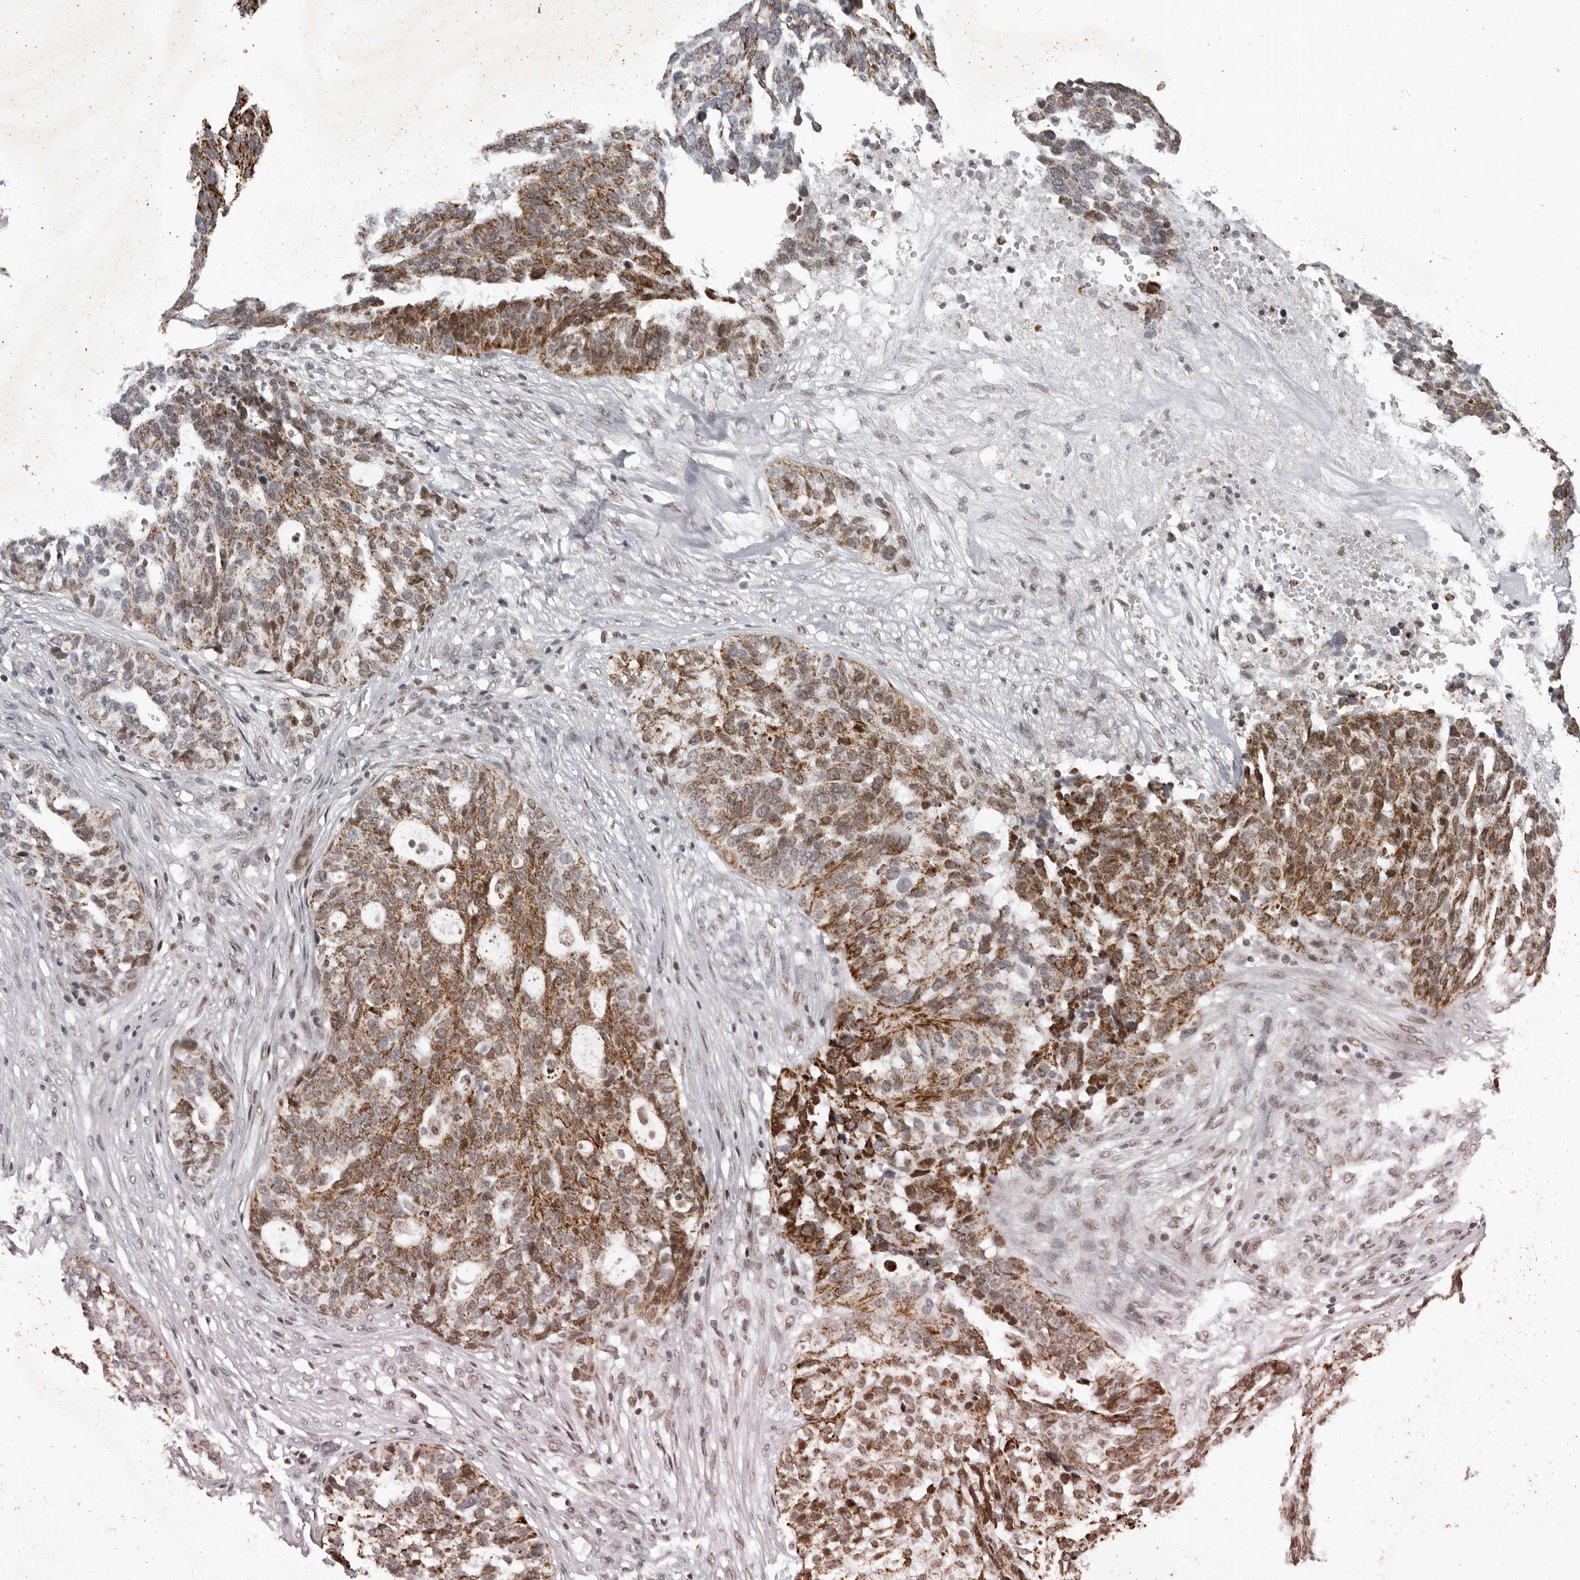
{"staining": {"intensity": "strong", "quantity": ">75%", "location": "cytoplasmic/membranous"}, "tissue": "ovarian cancer", "cell_type": "Tumor cells", "image_type": "cancer", "snomed": [{"axis": "morphology", "description": "Cystadenocarcinoma, serous, NOS"}, {"axis": "topography", "description": "Ovary"}], "caption": "Tumor cells demonstrate high levels of strong cytoplasmic/membranous expression in approximately >75% of cells in human serous cystadenocarcinoma (ovarian).", "gene": "C17orf99", "patient": {"sex": "female", "age": 59}}